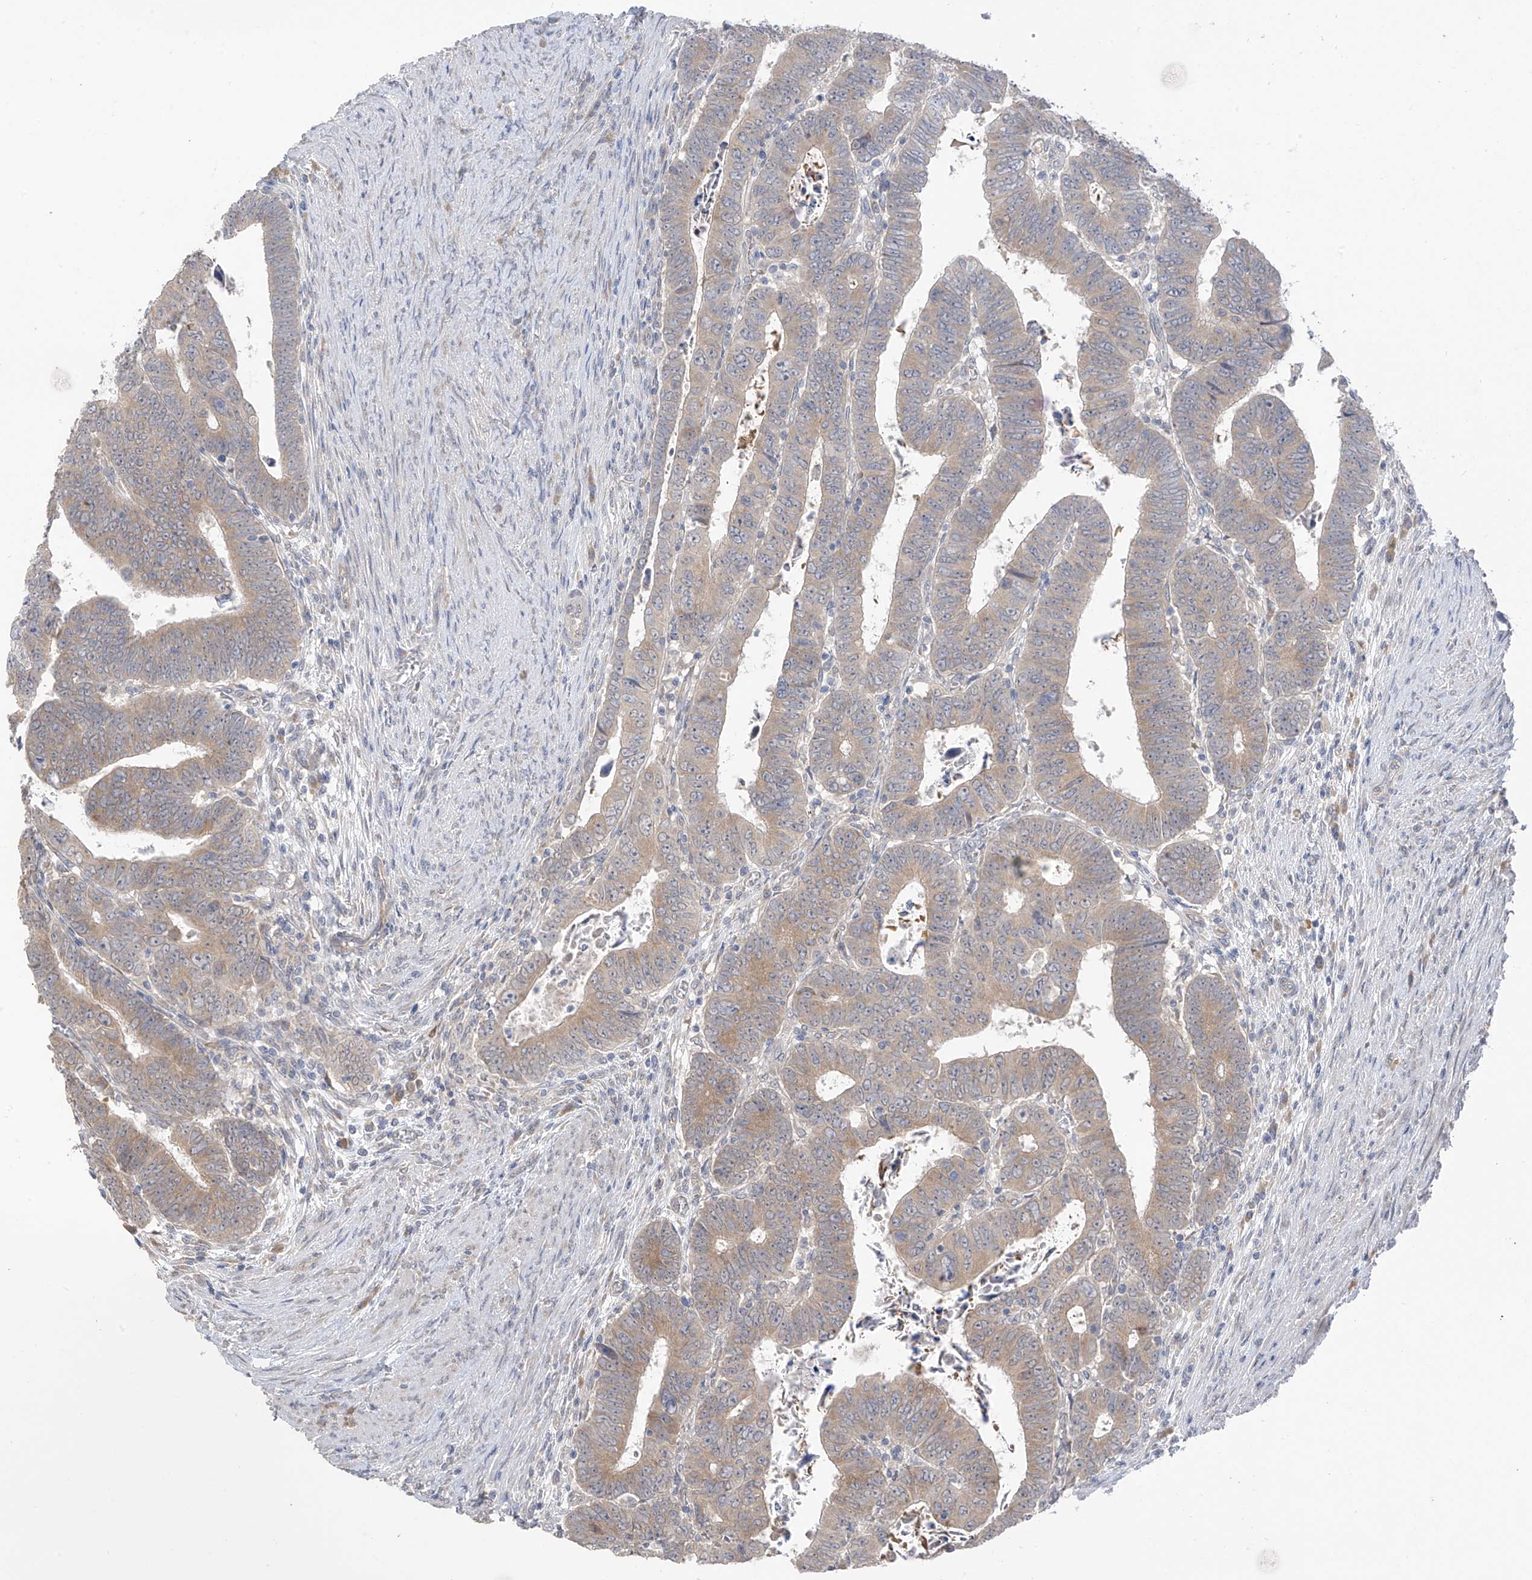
{"staining": {"intensity": "moderate", "quantity": ">75%", "location": "cytoplasmic/membranous"}, "tissue": "colorectal cancer", "cell_type": "Tumor cells", "image_type": "cancer", "snomed": [{"axis": "morphology", "description": "Normal tissue, NOS"}, {"axis": "morphology", "description": "Adenocarcinoma, NOS"}, {"axis": "topography", "description": "Rectum"}], "caption": "This image reveals immunohistochemistry (IHC) staining of human colorectal cancer (adenocarcinoma), with medium moderate cytoplasmic/membranous positivity in about >75% of tumor cells.", "gene": "NALCN", "patient": {"sex": "female", "age": 65}}